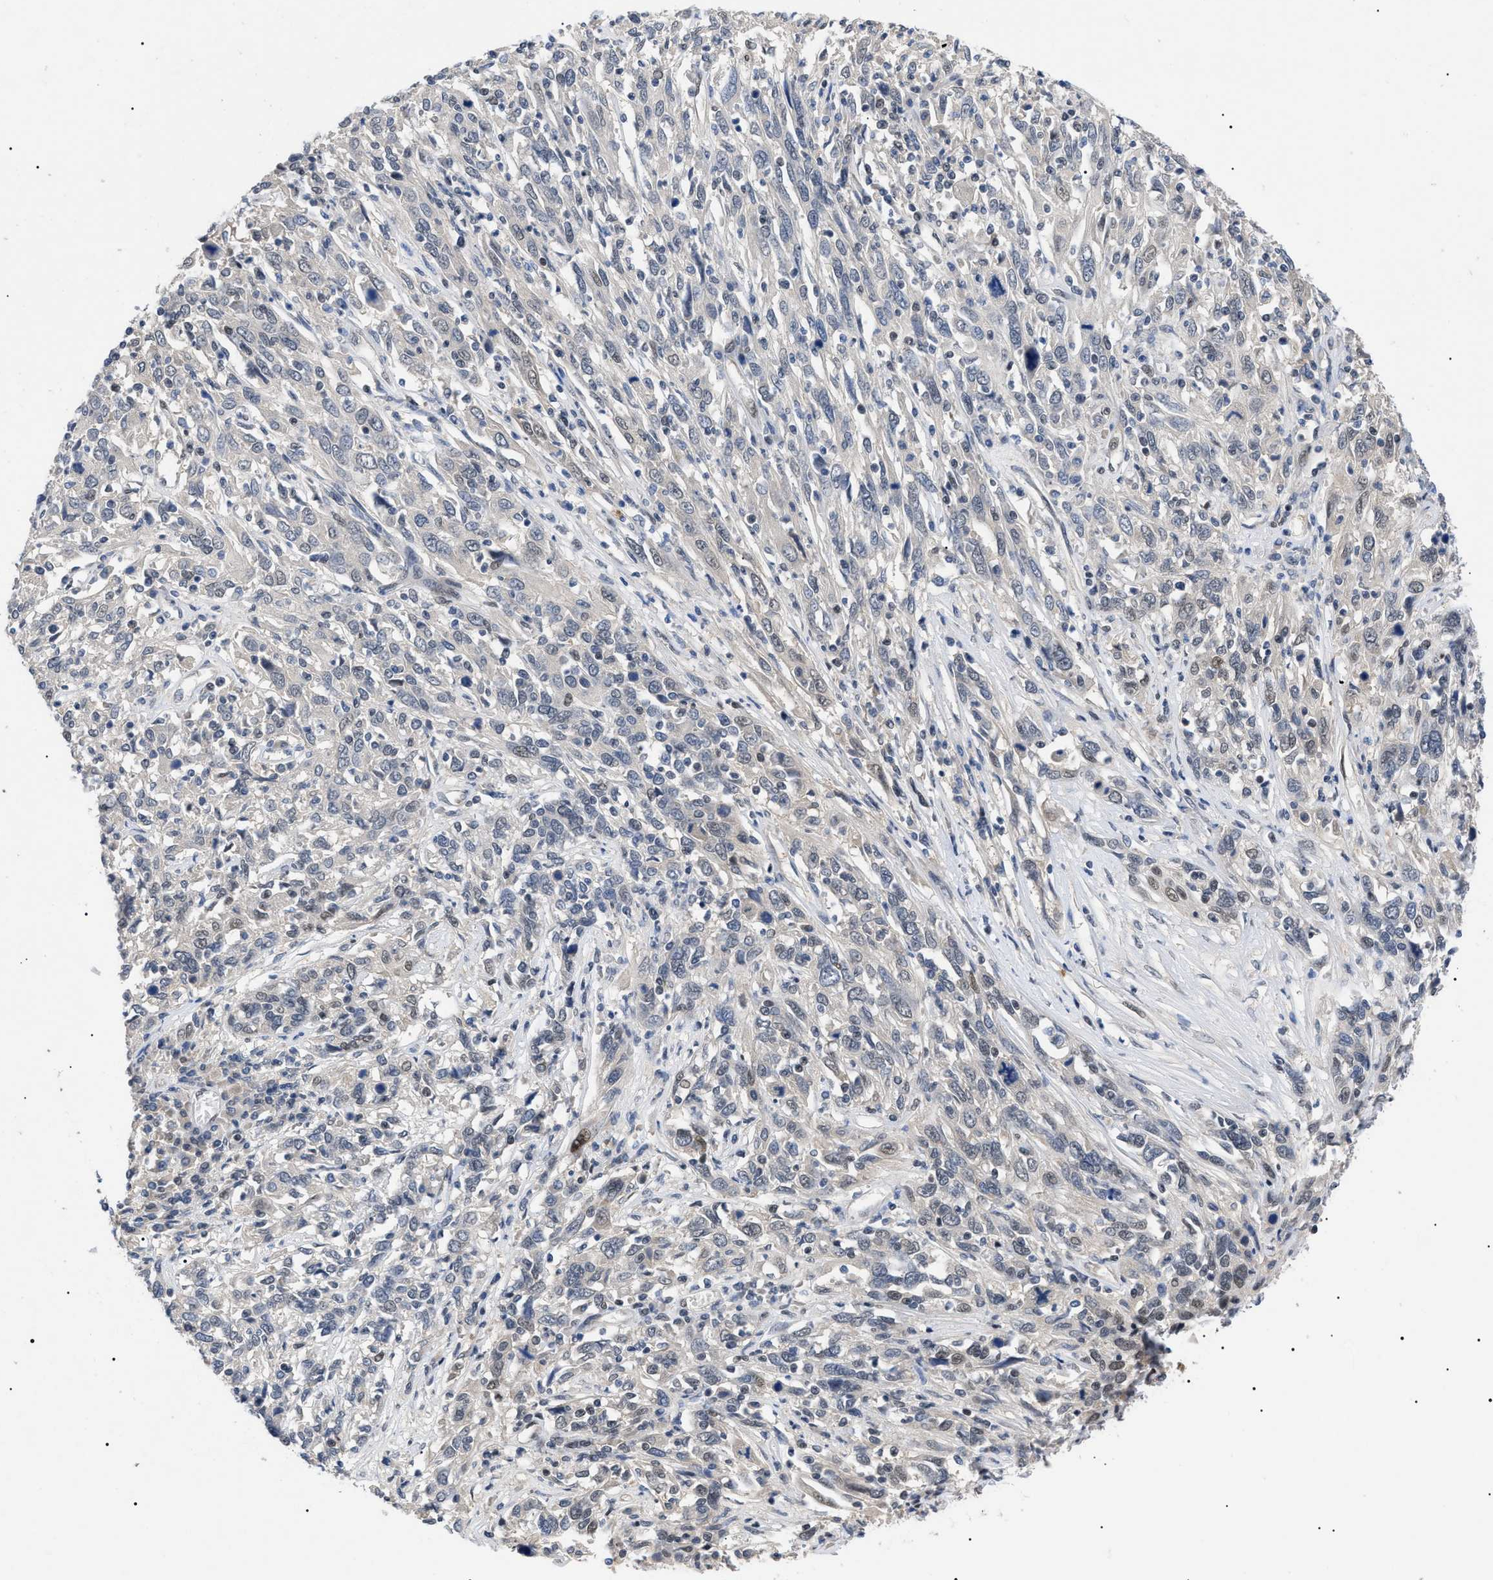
{"staining": {"intensity": "weak", "quantity": "25%-75%", "location": "nuclear"}, "tissue": "cervical cancer", "cell_type": "Tumor cells", "image_type": "cancer", "snomed": [{"axis": "morphology", "description": "Squamous cell carcinoma, NOS"}, {"axis": "topography", "description": "Cervix"}], "caption": "The micrograph shows staining of cervical cancer, revealing weak nuclear protein positivity (brown color) within tumor cells. (brown staining indicates protein expression, while blue staining denotes nuclei).", "gene": "GARRE1", "patient": {"sex": "female", "age": 46}}